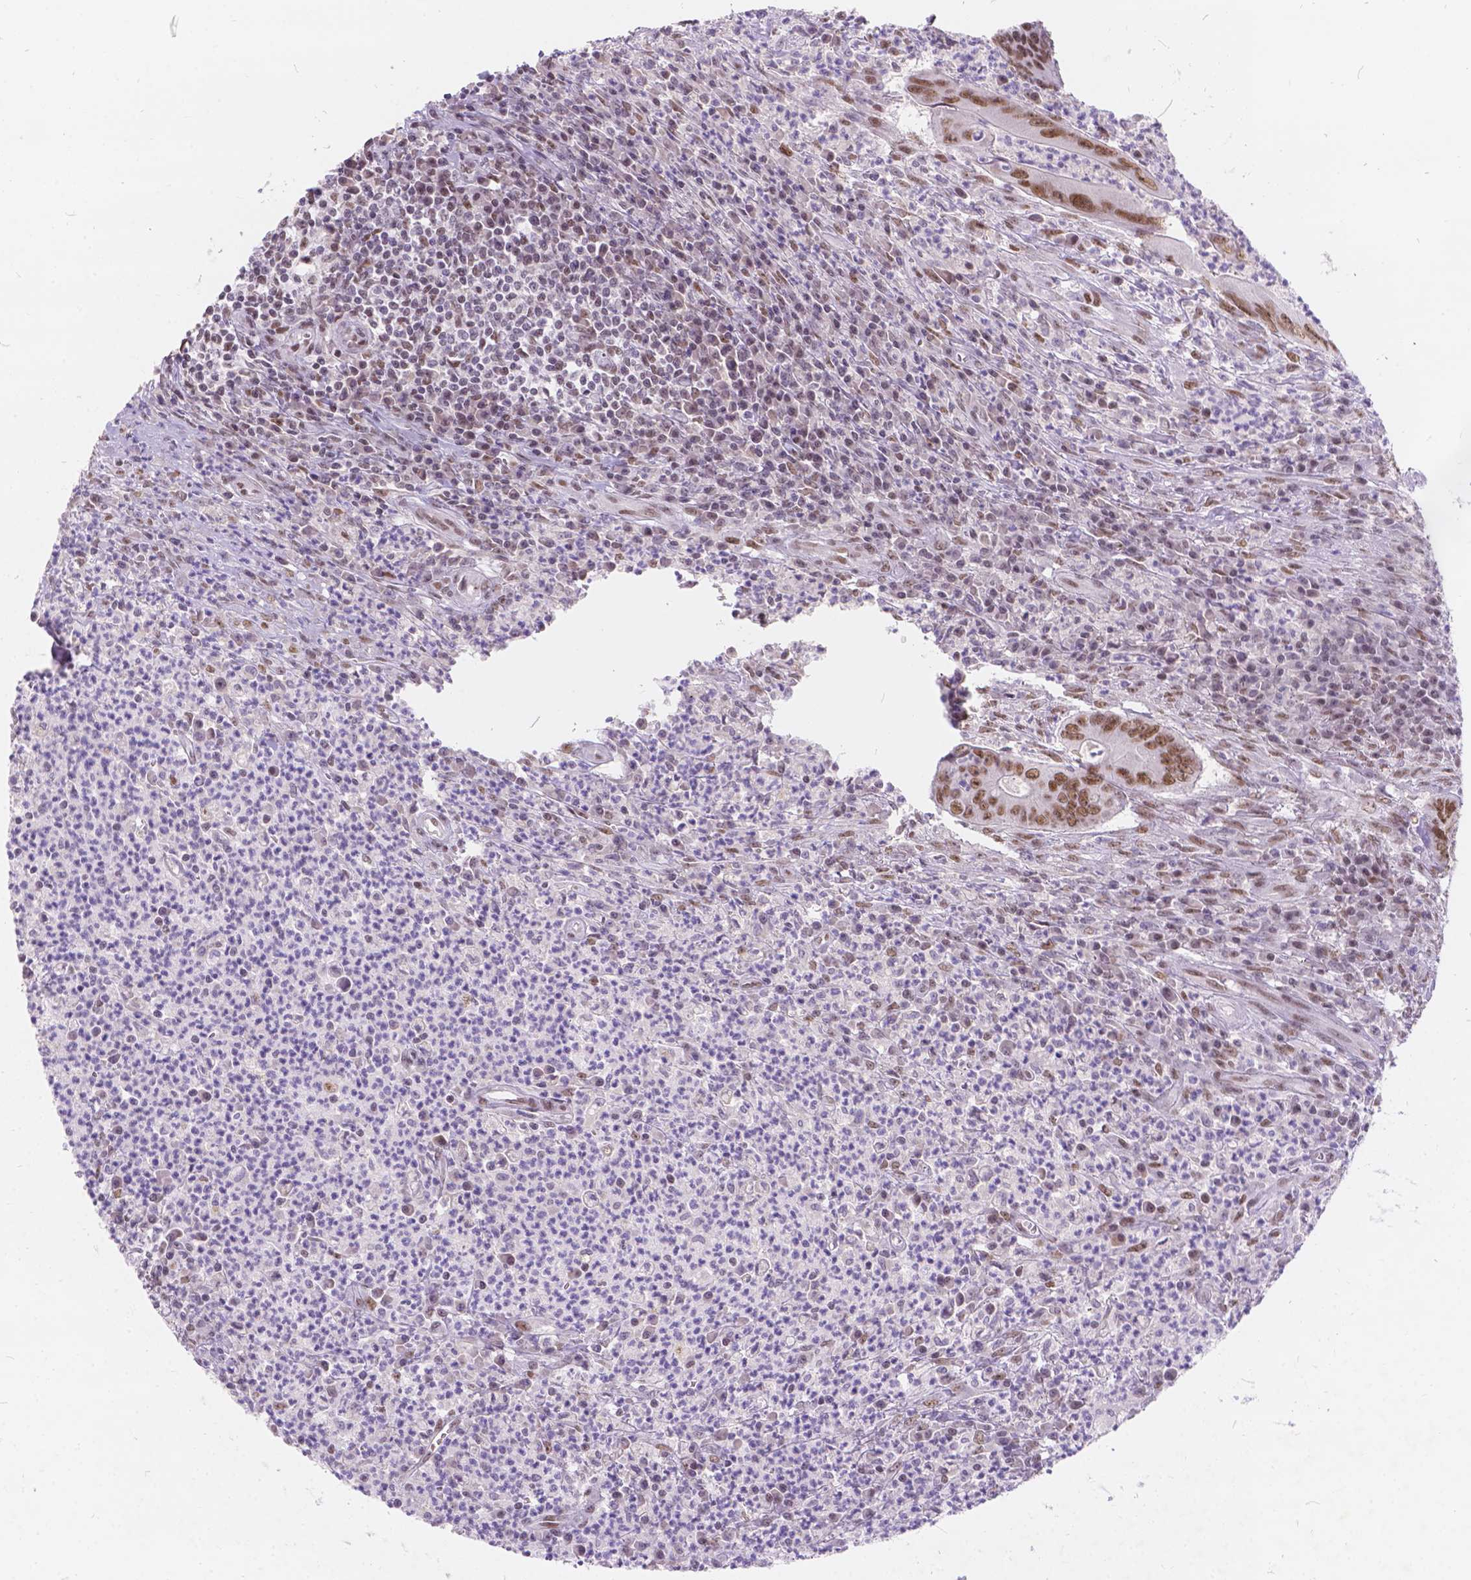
{"staining": {"intensity": "moderate", "quantity": ">75%", "location": "nuclear"}, "tissue": "colorectal cancer", "cell_type": "Tumor cells", "image_type": "cancer", "snomed": [{"axis": "morphology", "description": "Adenocarcinoma, NOS"}, {"axis": "topography", "description": "Colon"}], "caption": "Protein expression analysis of colorectal cancer (adenocarcinoma) shows moderate nuclear positivity in about >75% of tumor cells. Using DAB (3,3'-diaminobenzidine) (brown) and hematoxylin (blue) stains, captured at high magnification using brightfield microscopy.", "gene": "FAM53A", "patient": {"sex": "female", "age": 74}}